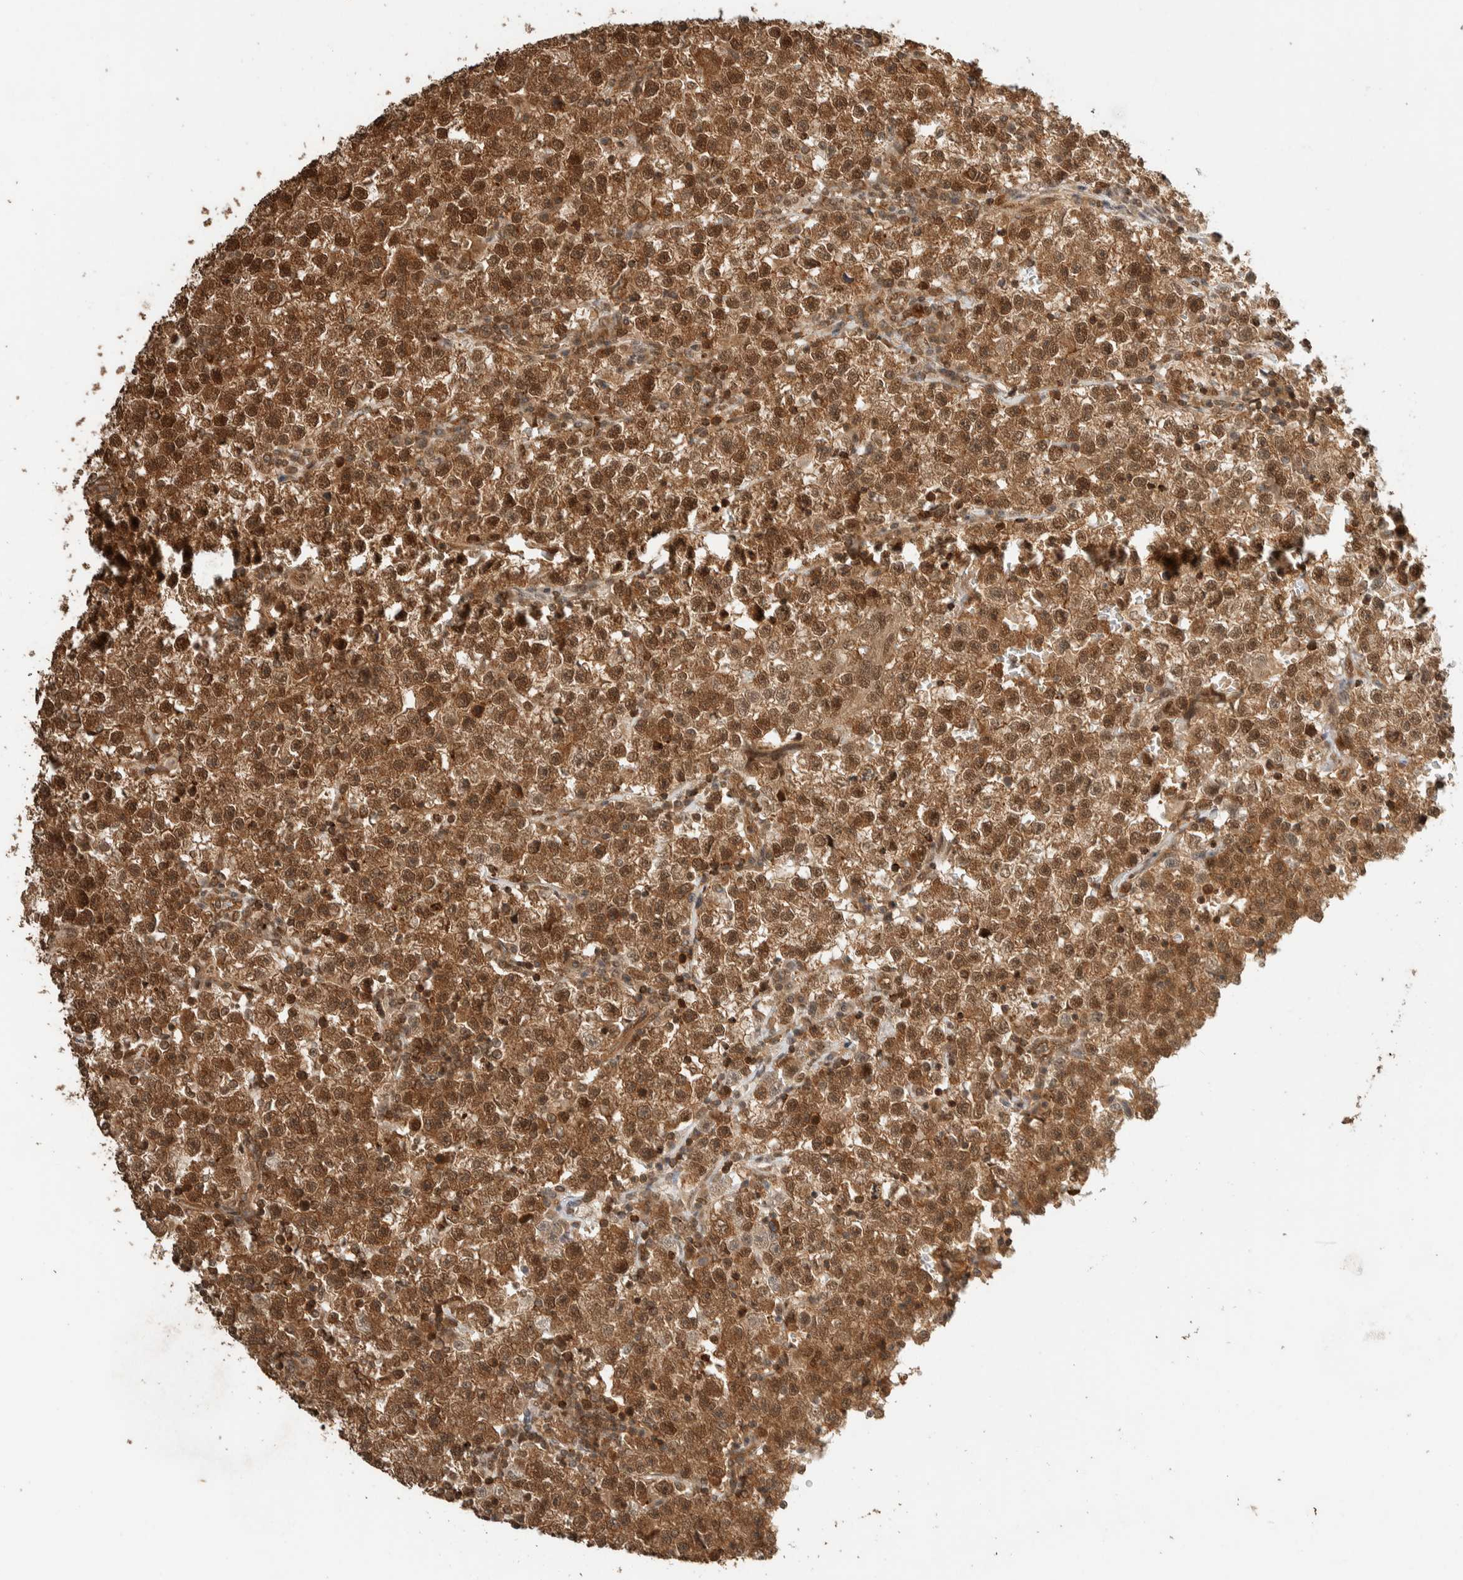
{"staining": {"intensity": "moderate", "quantity": ">75%", "location": "cytoplasmic/membranous,nuclear"}, "tissue": "testis cancer", "cell_type": "Tumor cells", "image_type": "cancer", "snomed": [{"axis": "morphology", "description": "Seminoma, NOS"}, {"axis": "topography", "description": "Testis"}], "caption": "Protein expression by immunohistochemistry (IHC) demonstrates moderate cytoplasmic/membranous and nuclear positivity in about >75% of tumor cells in testis cancer. Nuclei are stained in blue.", "gene": "ZBTB2", "patient": {"sex": "male", "age": 22}}